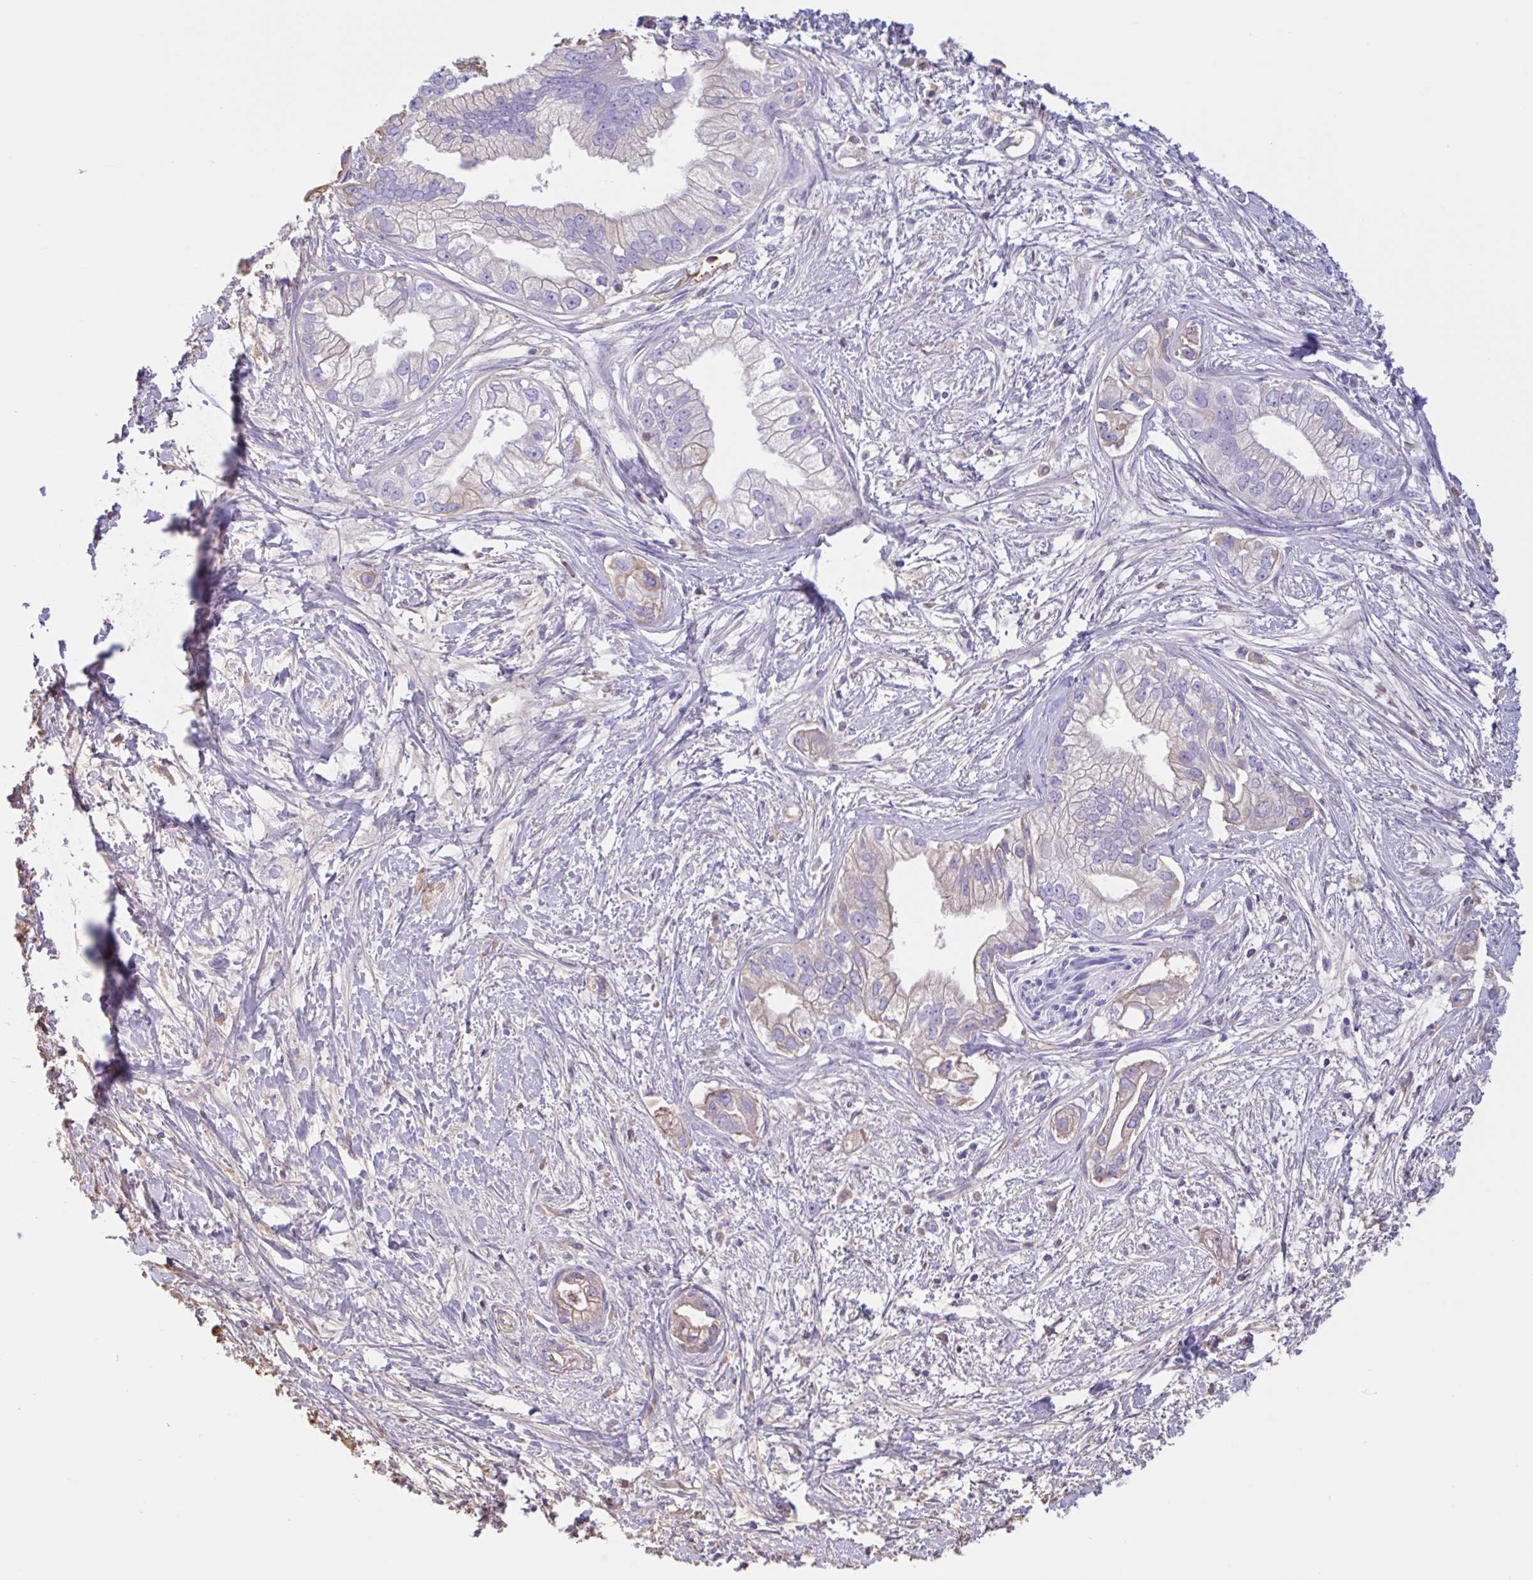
{"staining": {"intensity": "weak", "quantity": "<25%", "location": "cytoplasmic/membranous"}, "tissue": "pancreatic cancer", "cell_type": "Tumor cells", "image_type": "cancer", "snomed": [{"axis": "morphology", "description": "Adenocarcinoma, NOS"}, {"axis": "topography", "description": "Pancreas"}], "caption": "DAB immunohistochemical staining of adenocarcinoma (pancreatic) exhibits no significant staining in tumor cells.", "gene": "LARGE2", "patient": {"sex": "male", "age": 70}}